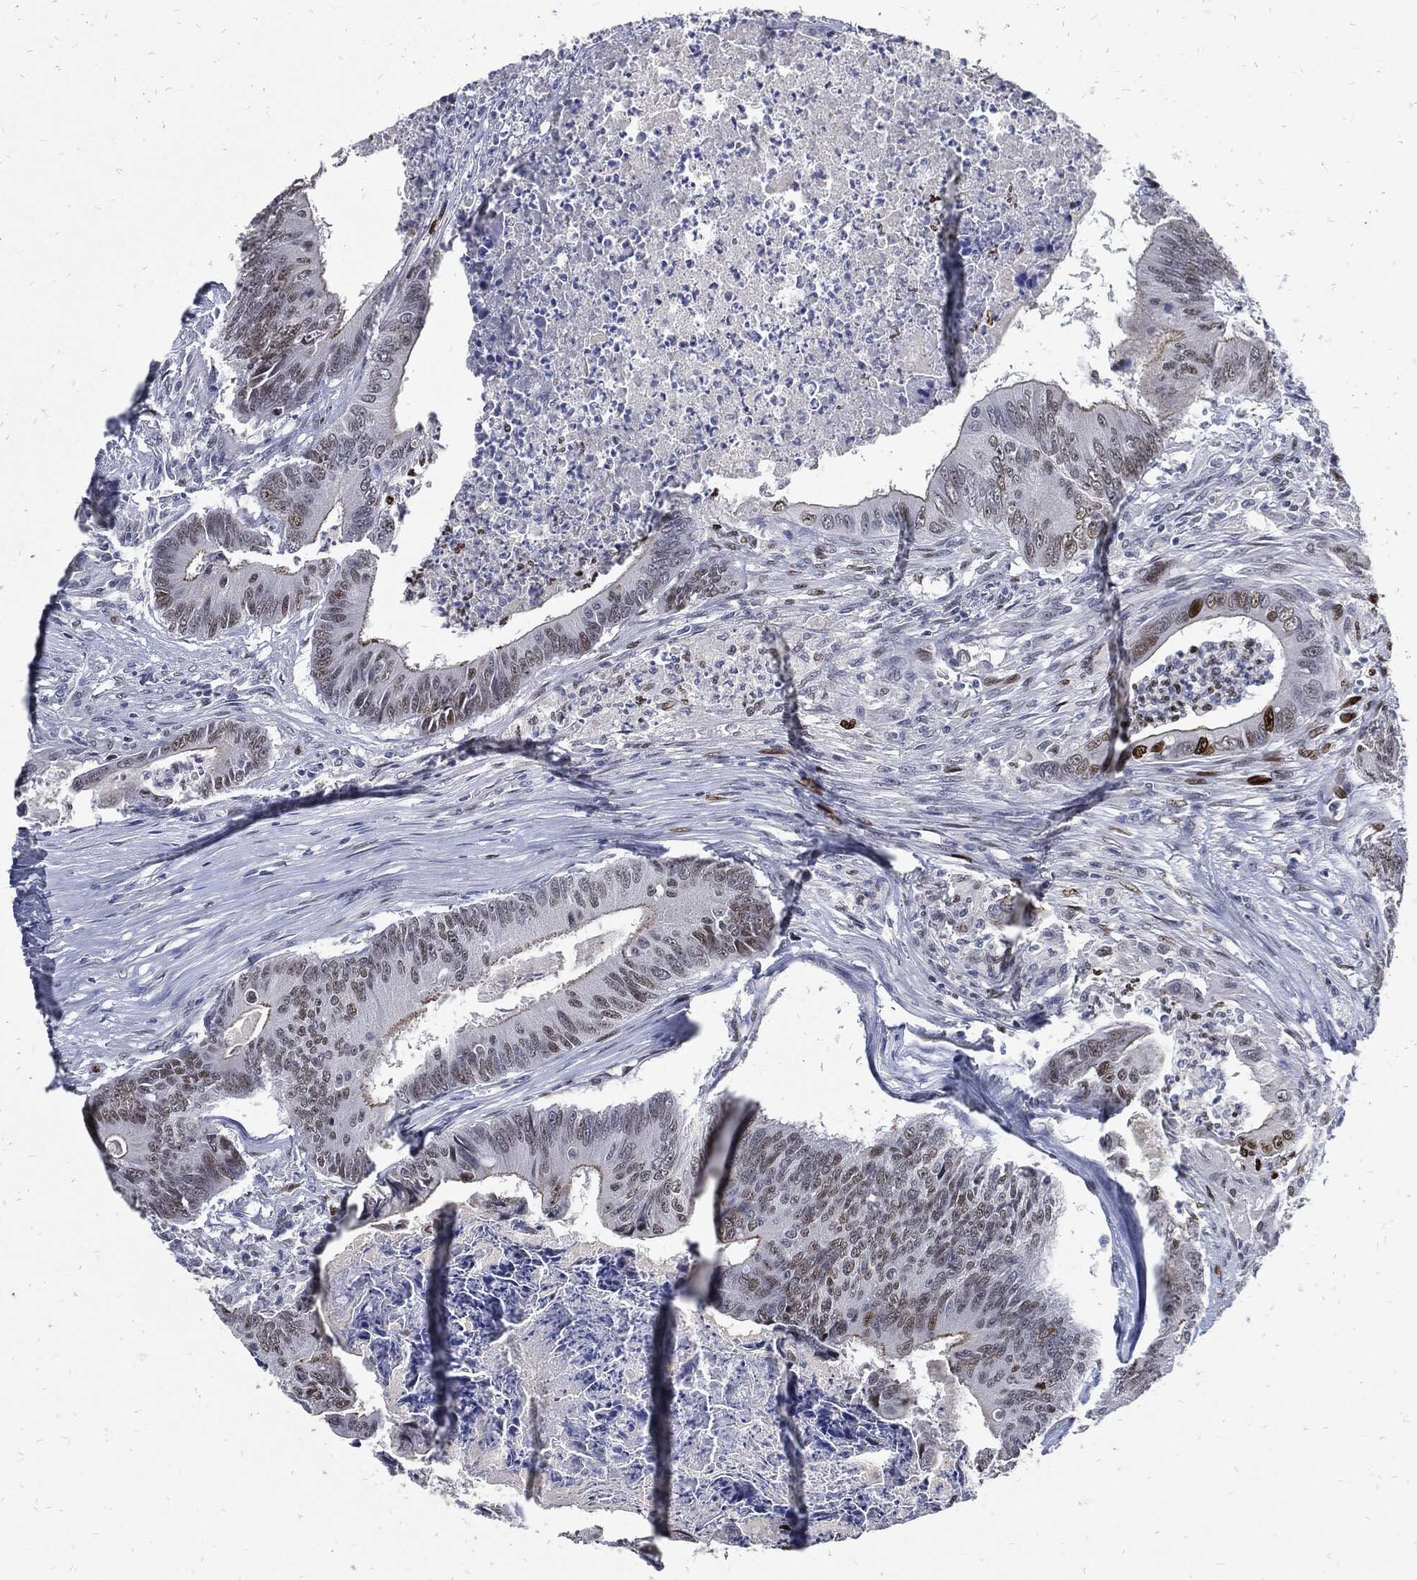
{"staining": {"intensity": "moderate", "quantity": "<25%", "location": "nuclear"}, "tissue": "colorectal cancer", "cell_type": "Tumor cells", "image_type": "cancer", "snomed": [{"axis": "morphology", "description": "Adenocarcinoma, NOS"}, {"axis": "topography", "description": "Colon"}], "caption": "Protein expression analysis of adenocarcinoma (colorectal) shows moderate nuclear staining in about <25% of tumor cells.", "gene": "JUN", "patient": {"sex": "male", "age": 84}}